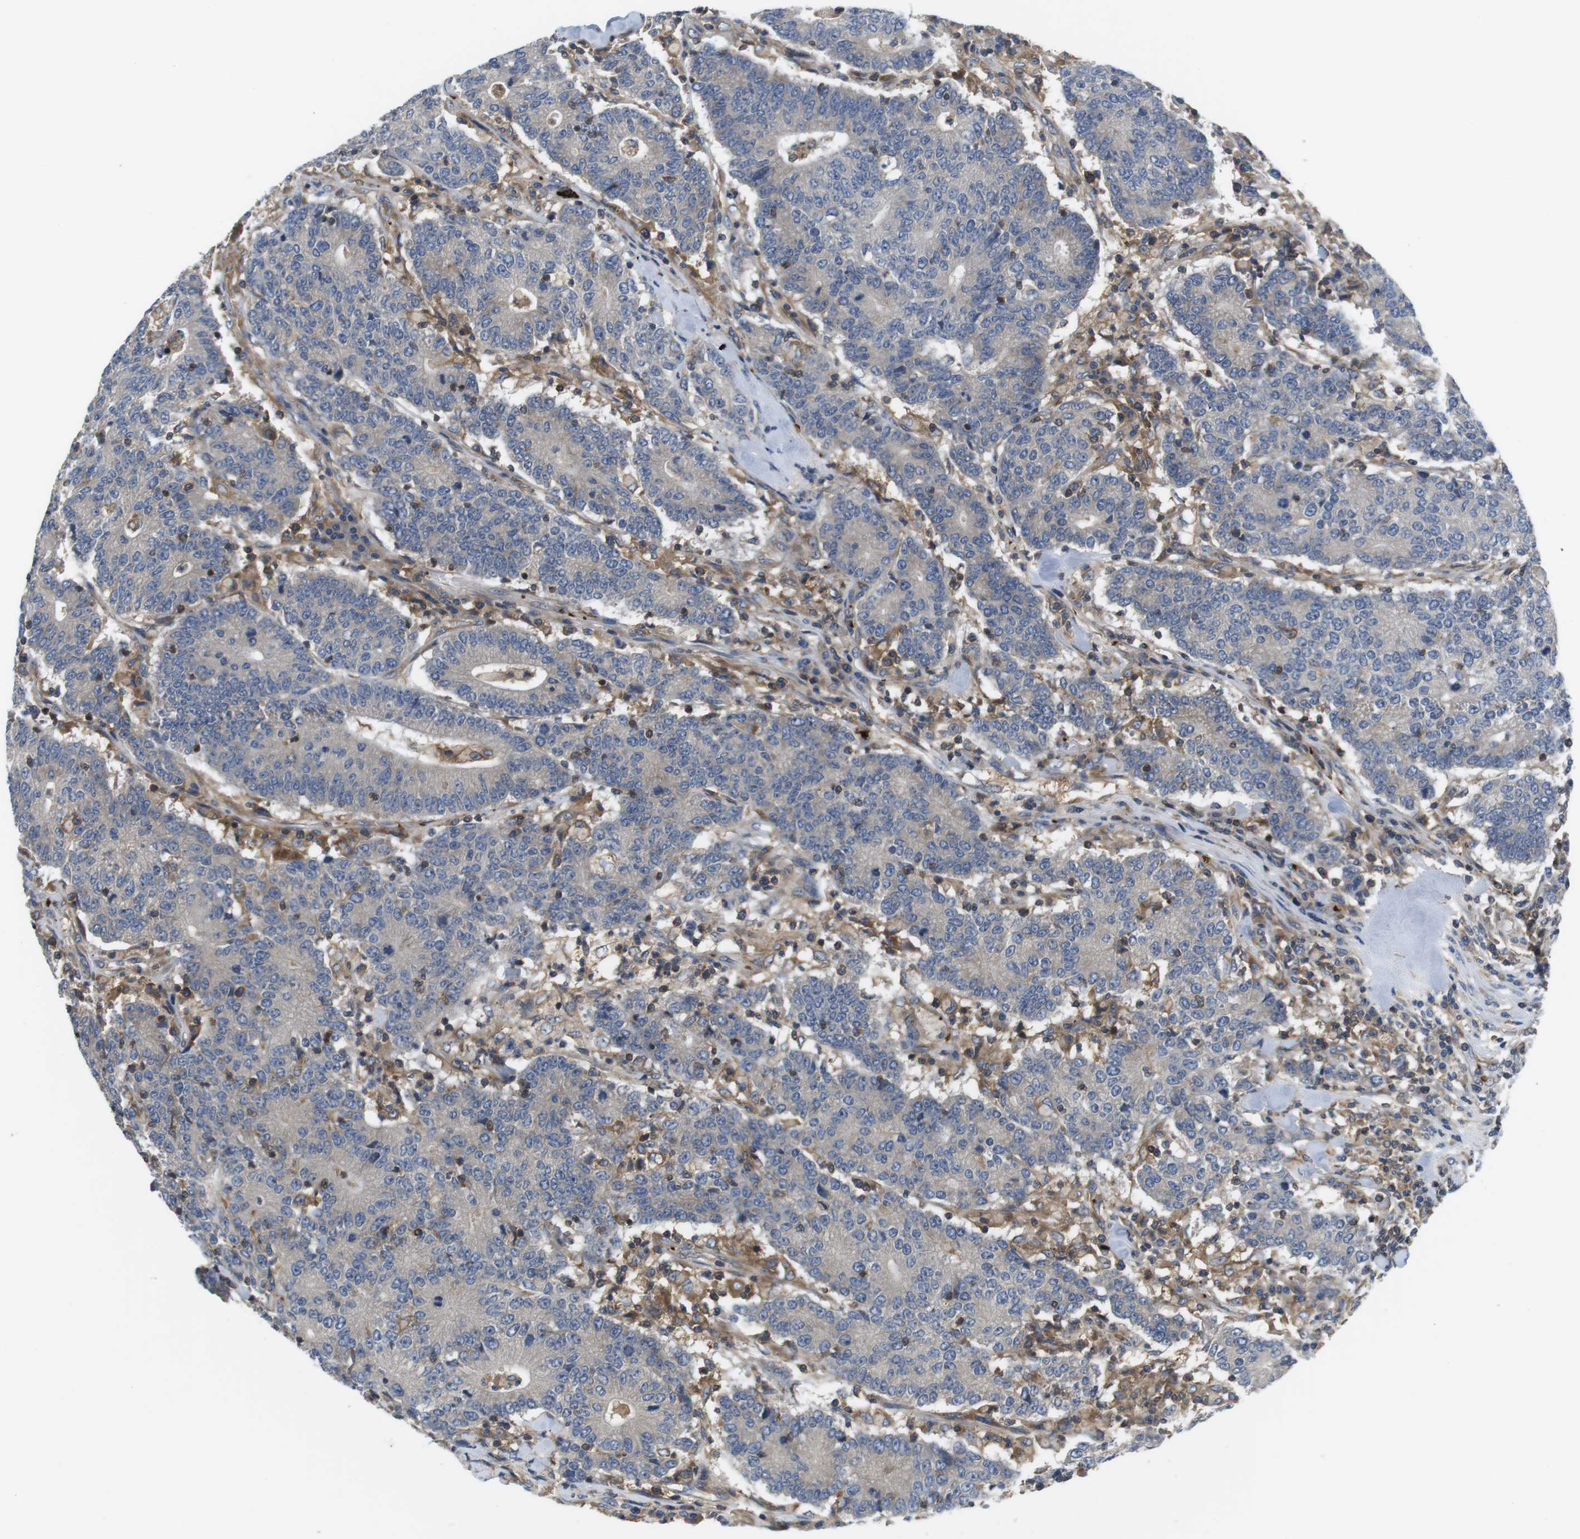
{"staining": {"intensity": "negative", "quantity": "none", "location": "none"}, "tissue": "colorectal cancer", "cell_type": "Tumor cells", "image_type": "cancer", "snomed": [{"axis": "morphology", "description": "Normal tissue, NOS"}, {"axis": "morphology", "description": "Adenocarcinoma, NOS"}, {"axis": "topography", "description": "Colon"}], "caption": "DAB (3,3'-diaminobenzidine) immunohistochemical staining of colorectal adenocarcinoma shows no significant positivity in tumor cells. (Stains: DAB (3,3'-diaminobenzidine) immunohistochemistry with hematoxylin counter stain, Microscopy: brightfield microscopy at high magnification).", "gene": "HERPUD2", "patient": {"sex": "female", "age": 75}}